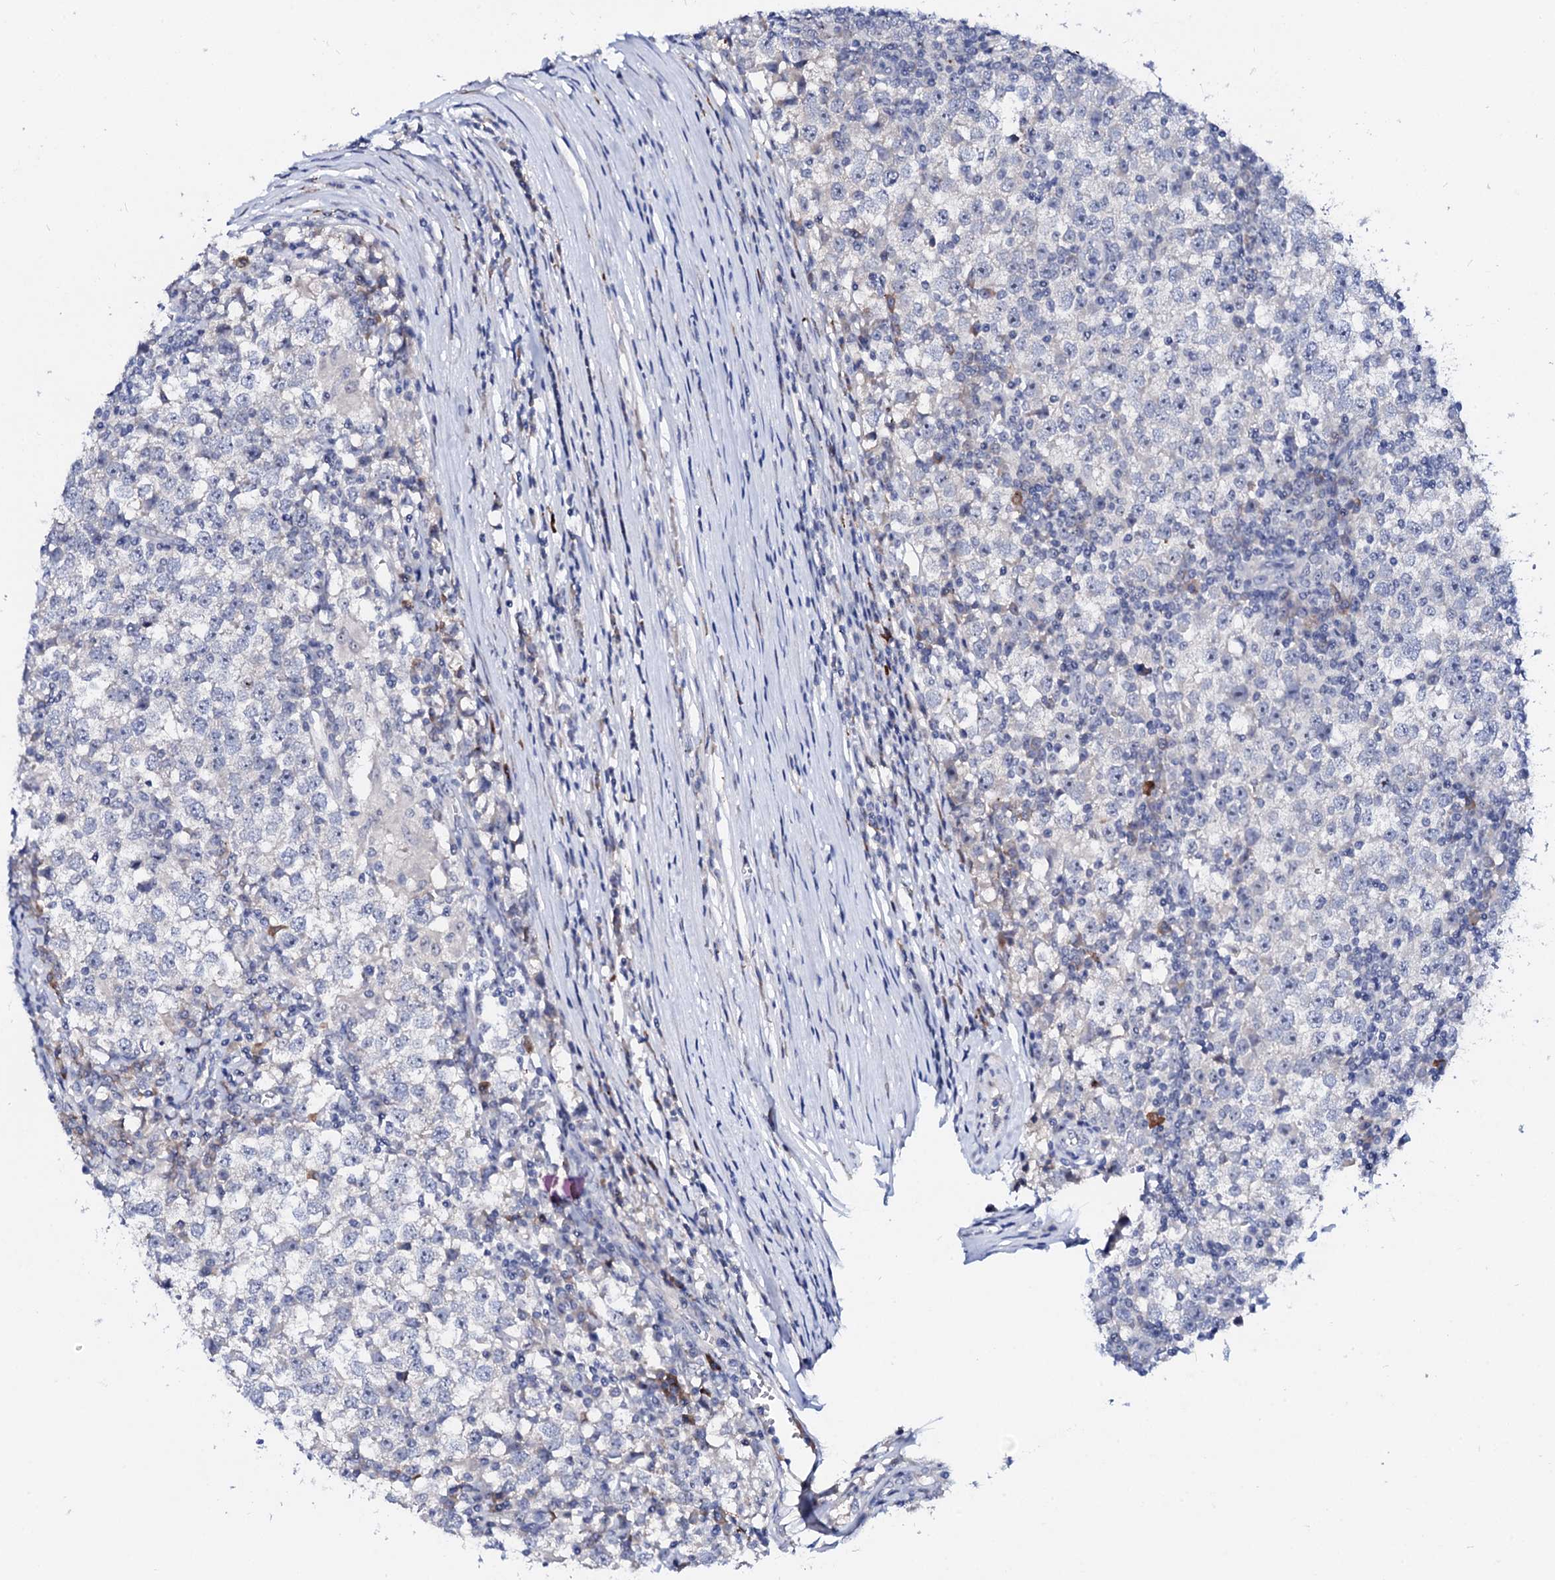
{"staining": {"intensity": "negative", "quantity": "none", "location": "none"}, "tissue": "testis cancer", "cell_type": "Tumor cells", "image_type": "cancer", "snomed": [{"axis": "morphology", "description": "Seminoma, NOS"}, {"axis": "topography", "description": "Testis"}], "caption": "An image of testis cancer stained for a protein reveals no brown staining in tumor cells. (DAB (3,3'-diaminobenzidine) immunohistochemistry, high magnification).", "gene": "BTBD16", "patient": {"sex": "male", "age": 65}}